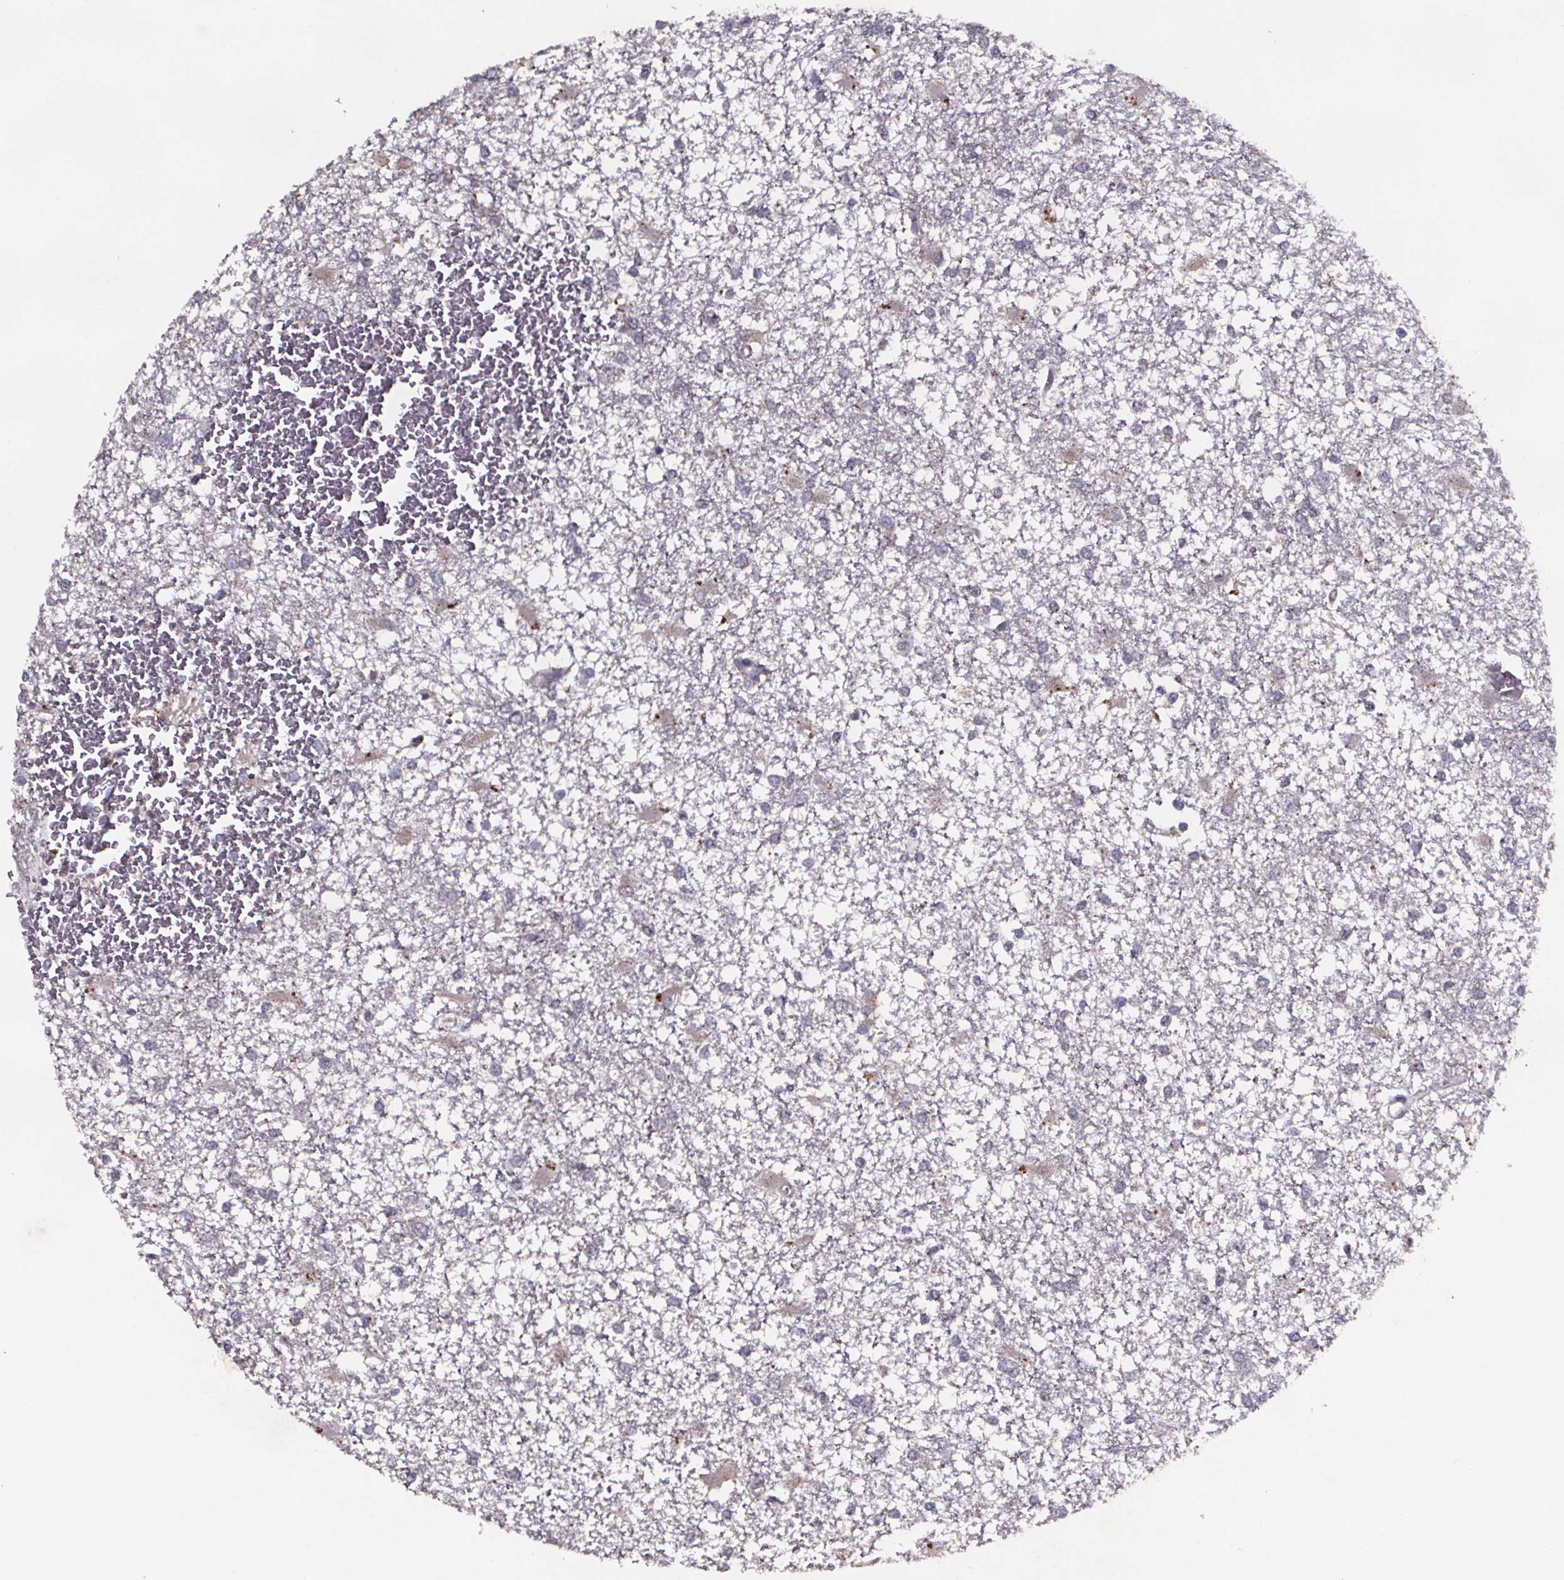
{"staining": {"intensity": "negative", "quantity": "none", "location": "none"}, "tissue": "glioma", "cell_type": "Tumor cells", "image_type": "cancer", "snomed": [{"axis": "morphology", "description": "Glioma, malignant, High grade"}, {"axis": "topography", "description": "Cerebral cortex"}], "caption": "Malignant glioma (high-grade) was stained to show a protein in brown. There is no significant positivity in tumor cells.", "gene": "PALLD", "patient": {"sex": "male", "age": 79}}